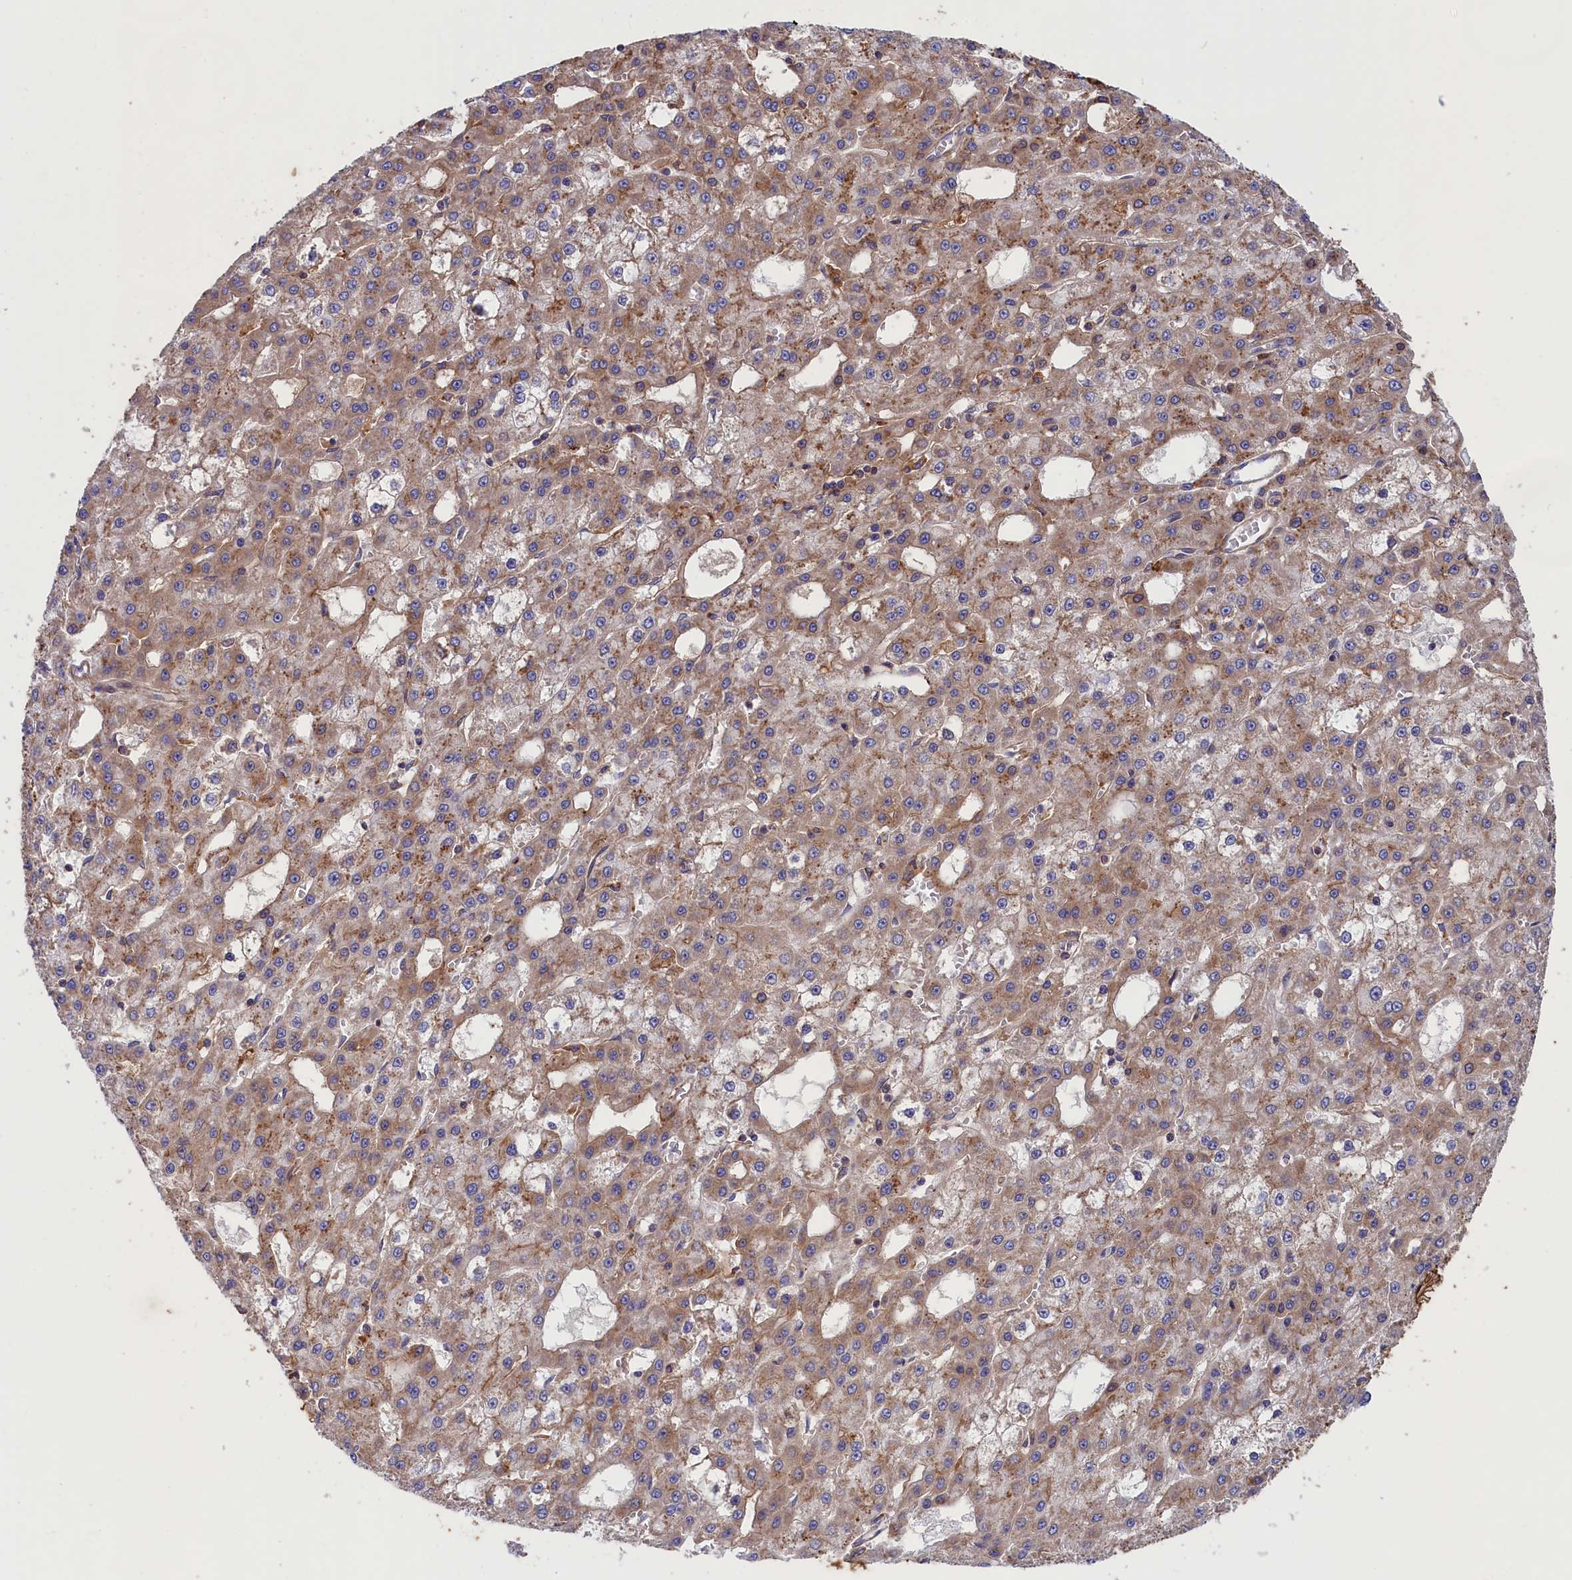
{"staining": {"intensity": "moderate", "quantity": ">75%", "location": "cytoplasmic/membranous"}, "tissue": "liver cancer", "cell_type": "Tumor cells", "image_type": "cancer", "snomed": [{"axis": "morphology", "description": "Carcinoma, Hepatocellular, NOS"}, {"axis": "topography", "description": "Liver"}], "caption": "Immunohistochemistry histopathology image of liver hepatocellular carcinoma stained for a protein (brown), which reveals medium levels of moderate cytoplasmic/membranous expression in about >75% of tumor cells.", "gene": "SCAMP4", "patient": {"sex": "male", "age": 47}}